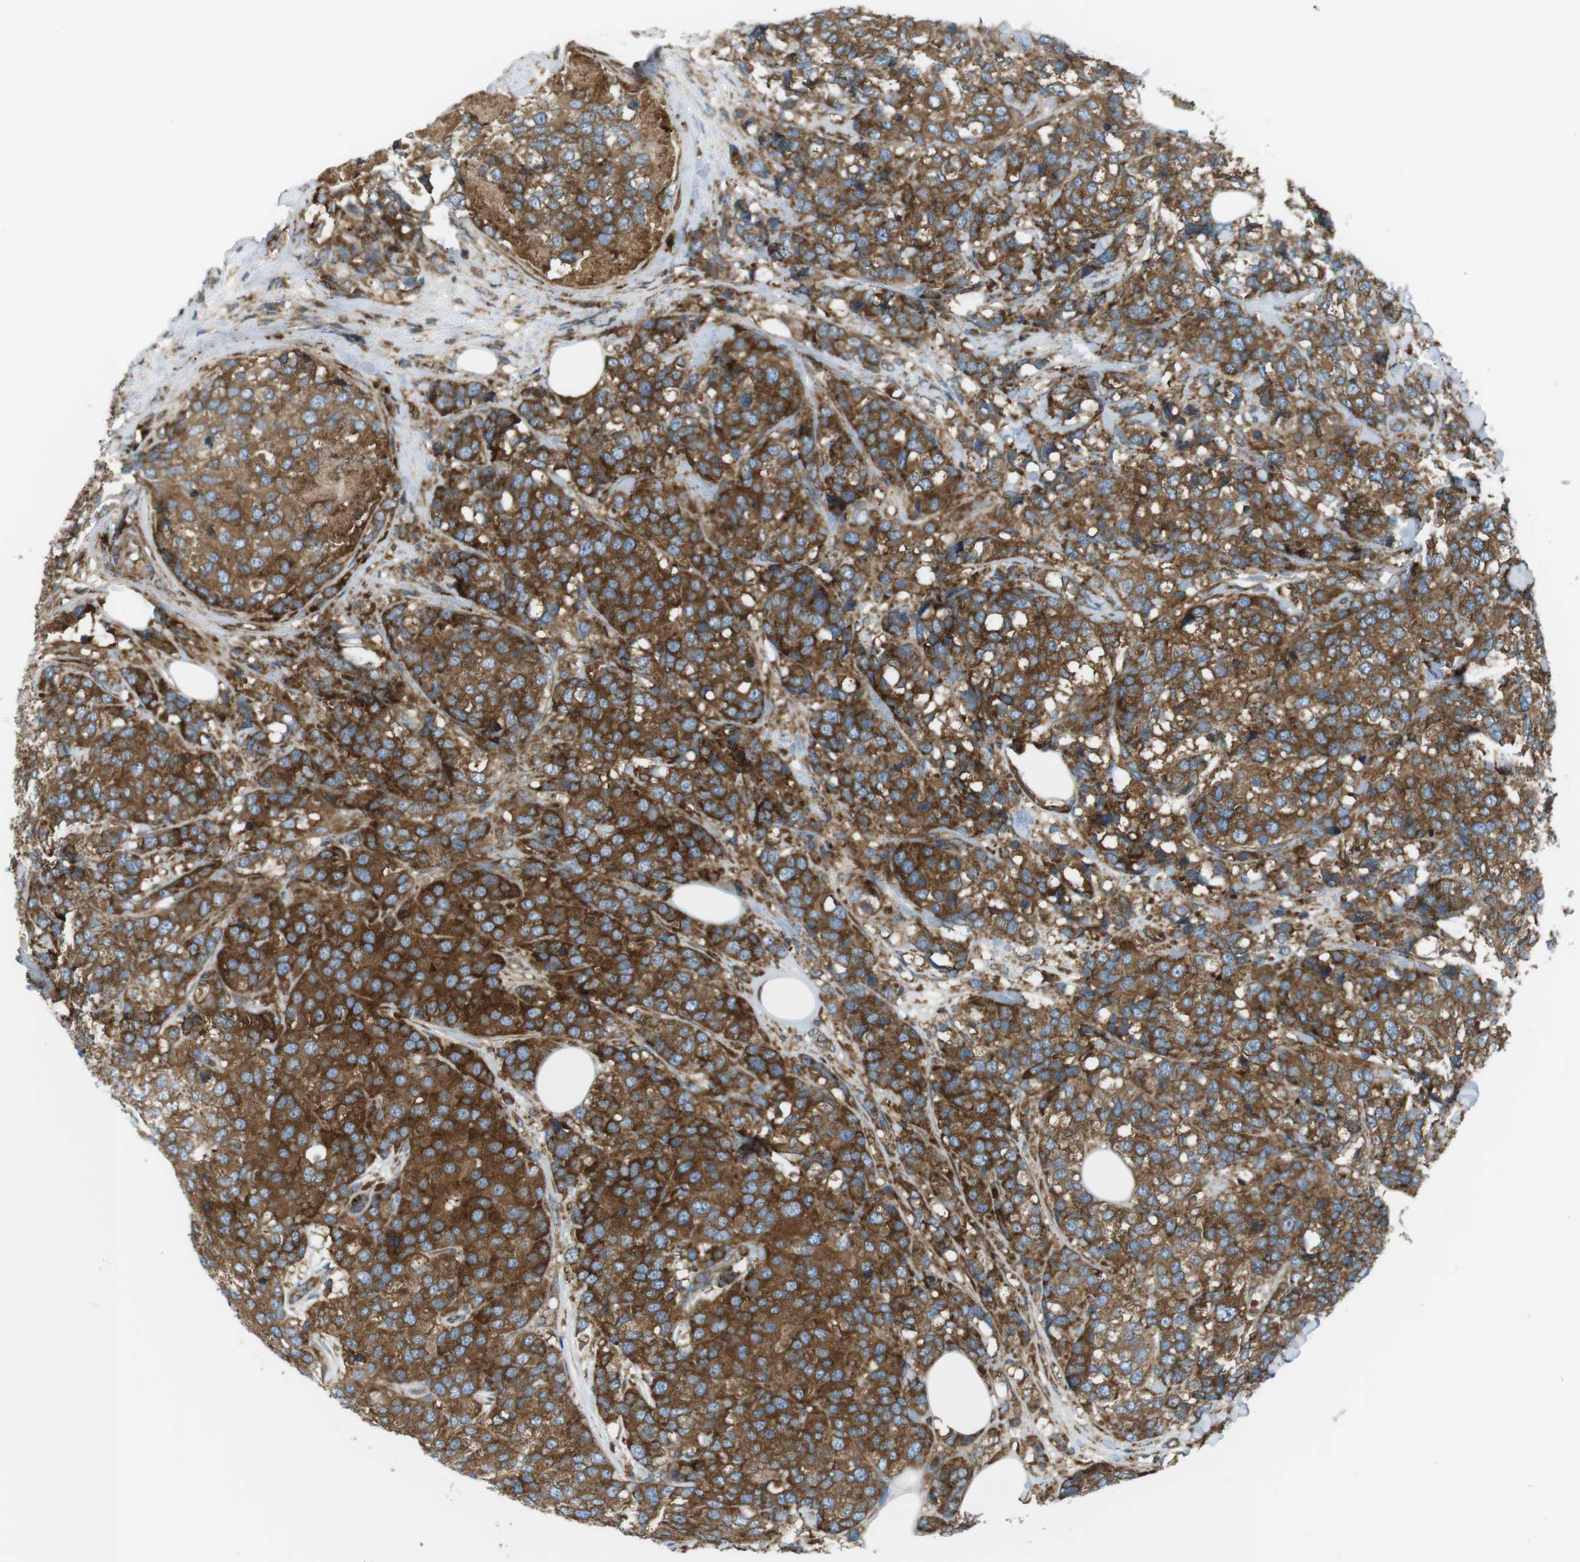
{"staining": {"intensity": "strong", "quantity": ">75%", "location": "cytoplasmic/membranous"}, "tissue": "breast cancer", "cell_type": "Tumor cells", "image_type": "cancer", "snomed": [{"axis": "morphology", "description": "Lobular carcinoma"}, {"axis": "topography", "description": "Breast"}], "caption": "Approximately >75% of tumor cells in human breast cancer (lobular carcinoma) display strong cytoplasmic/membranous protein staining as visualized by brown immunohistochemical staining.", "gene": "FLII", "patient": {"sex": "female", "age": 59}}